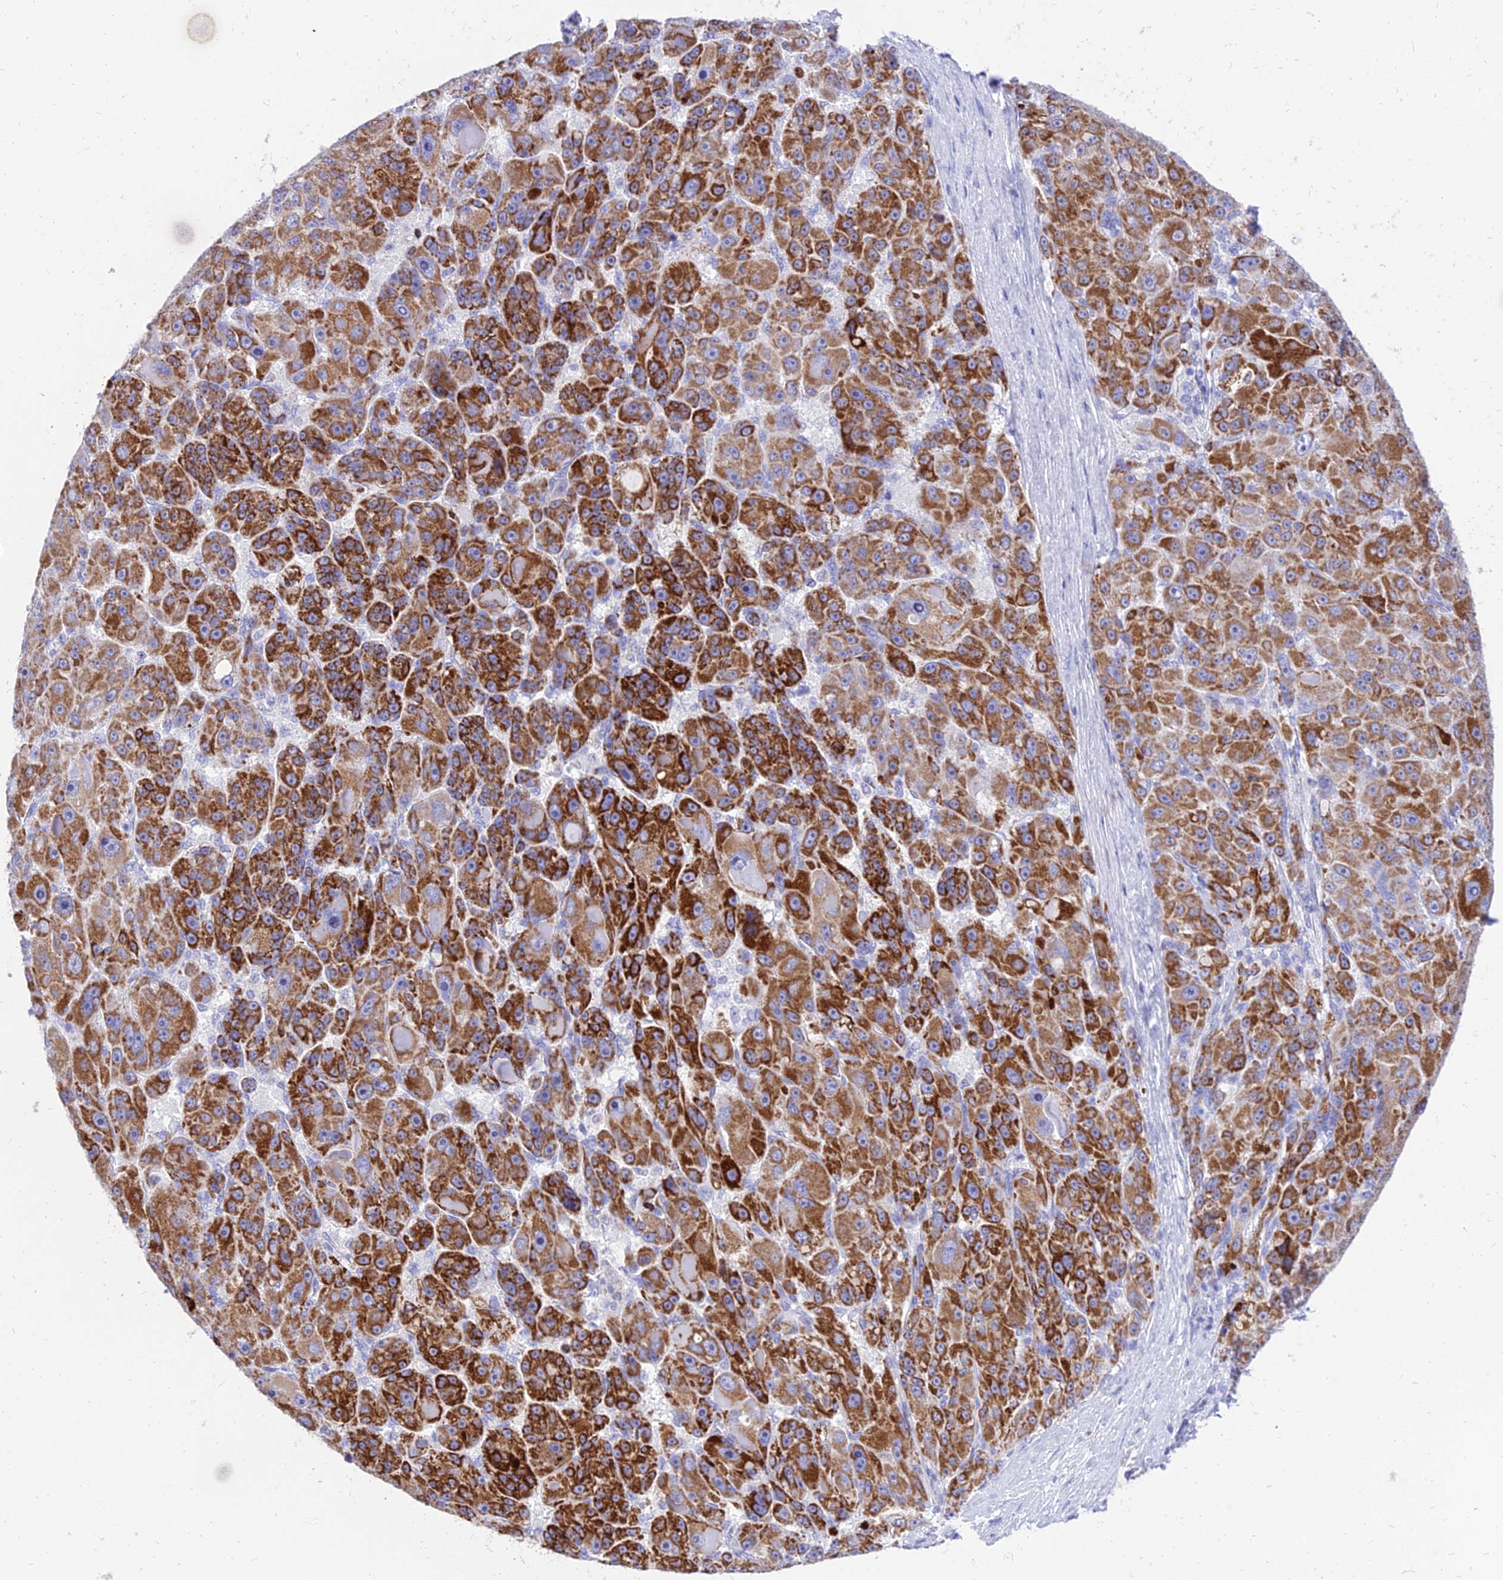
{"staining": {"intensity": "strong", "quantity": ">75%", "location": "cytoplasmic/membranous"}, "tissue": "liver cancer", "cell_type": "Tumor cells", "image_type": "cancer", "snomed": [{"axis": "morphology", "description": "Carcinoma, Hepatocellular, NOS"}, {"axis": "topography", "description": "Liver"}], "caption": "About >75% of tumor cells in human liver cancer reveal strong cytoplasmic/membranous protein staining as visualized by brown immunohistochemical staining.", "gene": "PKN3", "patient": {"sex": "male", "age": 76}}